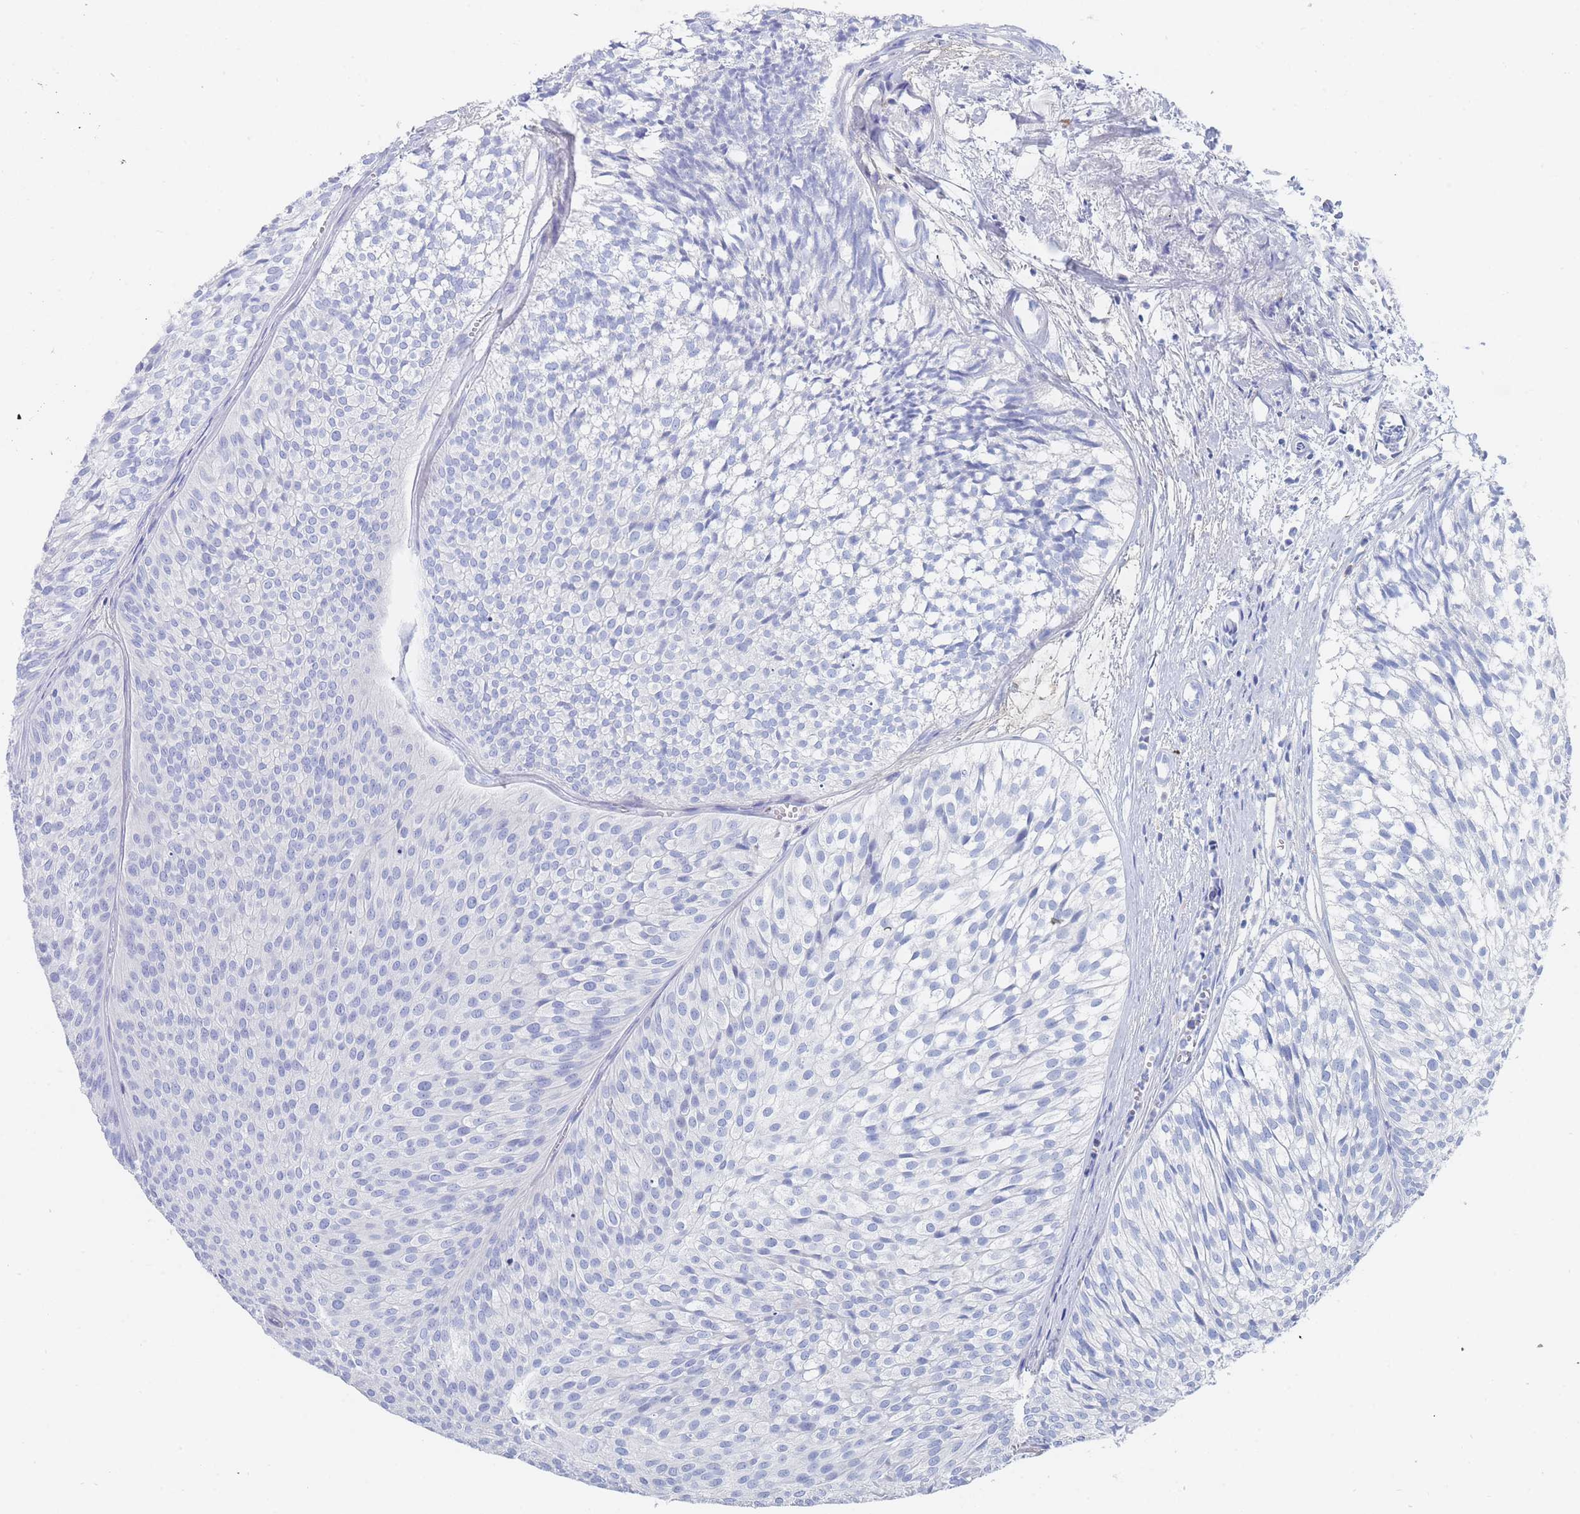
{"staining": {"intensity": "negative", "quantity": "none", "location": "none"}, "tissue": "urothelial cancer", "cell_type": "Tumor cells", "image_type": "cancer", "snomed": [{"axis": "morphology", "description": "Urothelial carcinoma, Low grade"}, {"axis": "topography", "description": "Urinary bladder"}], "caption": "IHC of urothelial cancer exhibits no positivity in tumor cells.", "gene": "SLC25A35", "patient": {"sex": "male", "age": 91}}